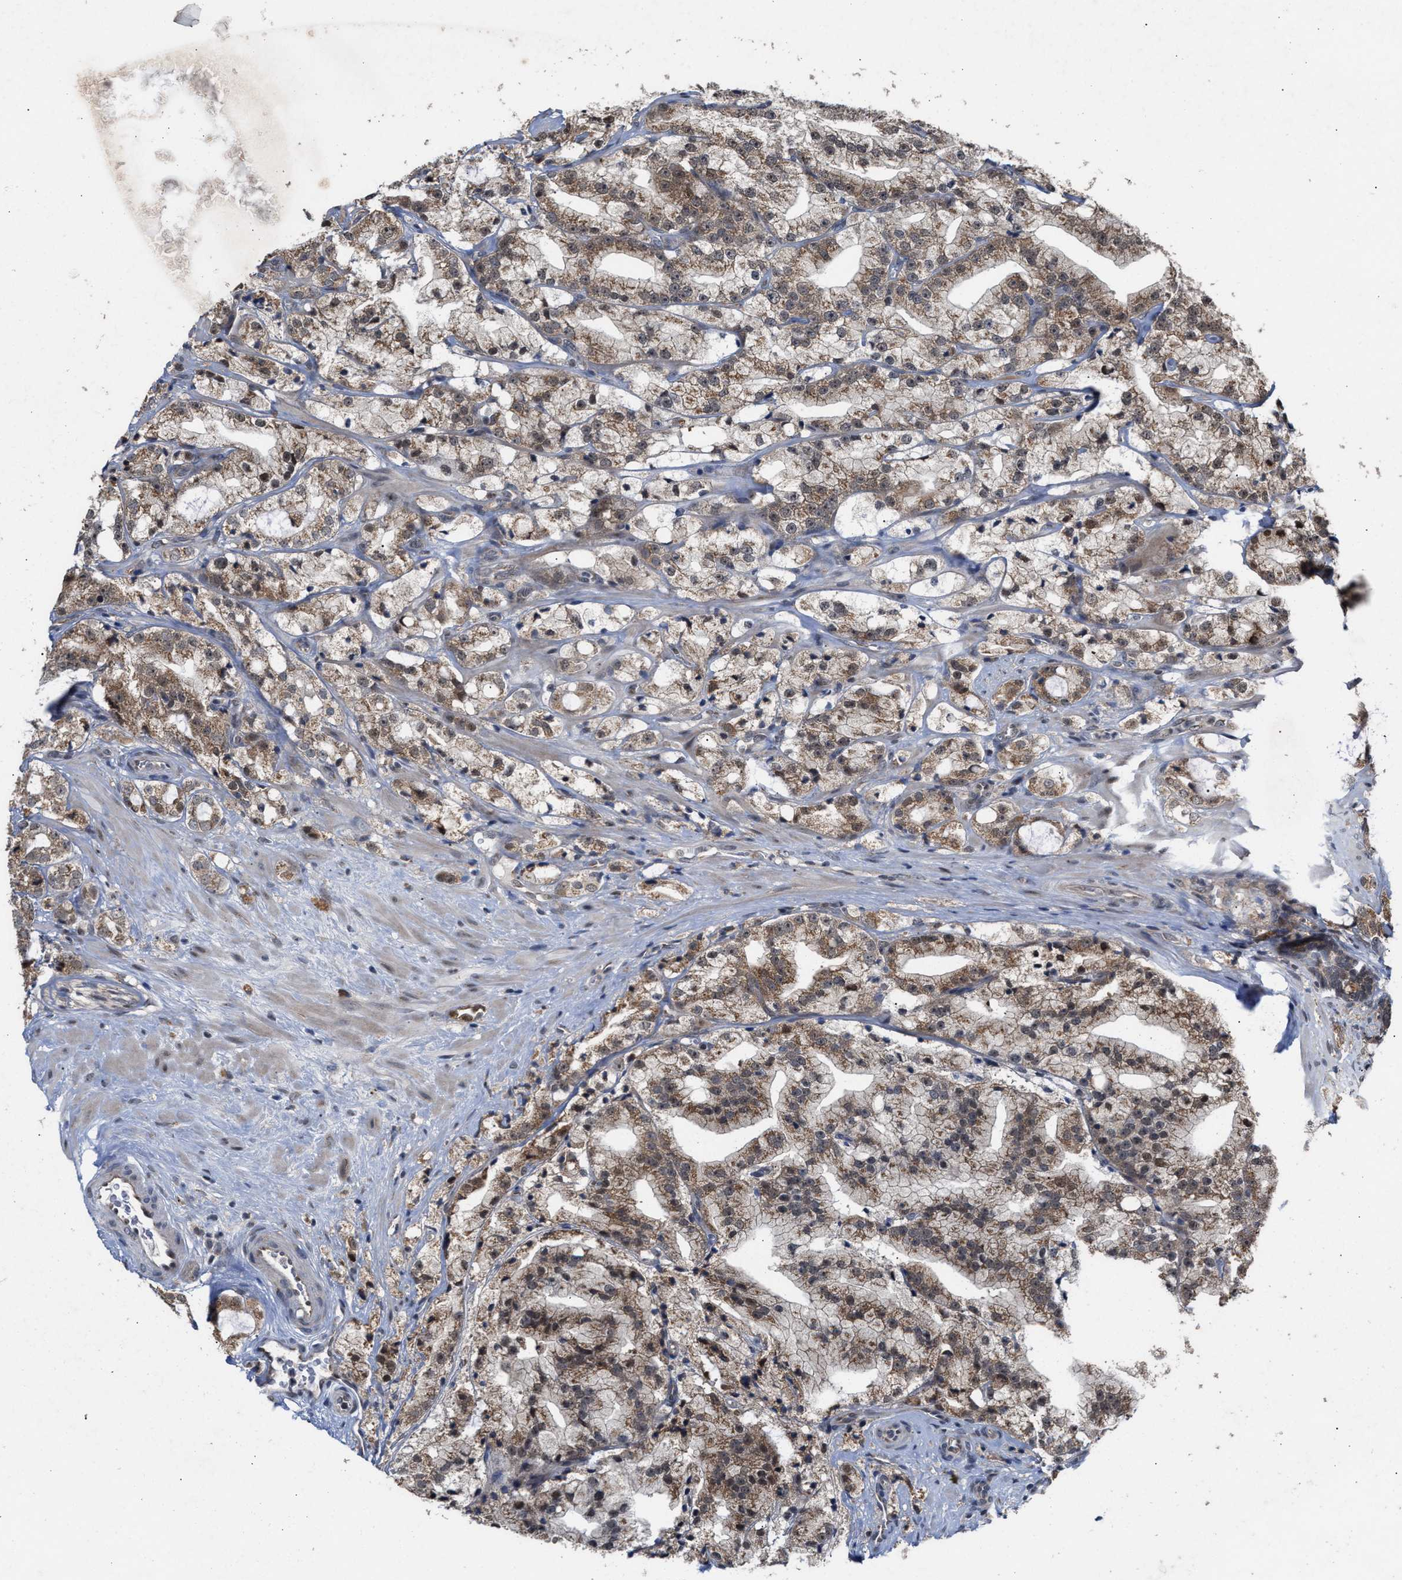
{"staining": {"intensity": "weak", "quantity": ">75%", "location": "cytoplasmic/membranous"}, "tissue": "prostate cancer", "cell_type": "Tumor cells", "image_type": "cancer", "snomed": [{"axis": "morphology", "description": "Adenocarcinoma, High grade"}, {"axis": "topography", "description": "Prostate"}], "caption": "Weak cytoplasmic/membranous protein staining is present in approximately >75% of tumor cells in prostate cancer (adenocarcinoma (high-grade)).", "gene": "MKNK2", "patient": {"sex": "male", "age": 64}}